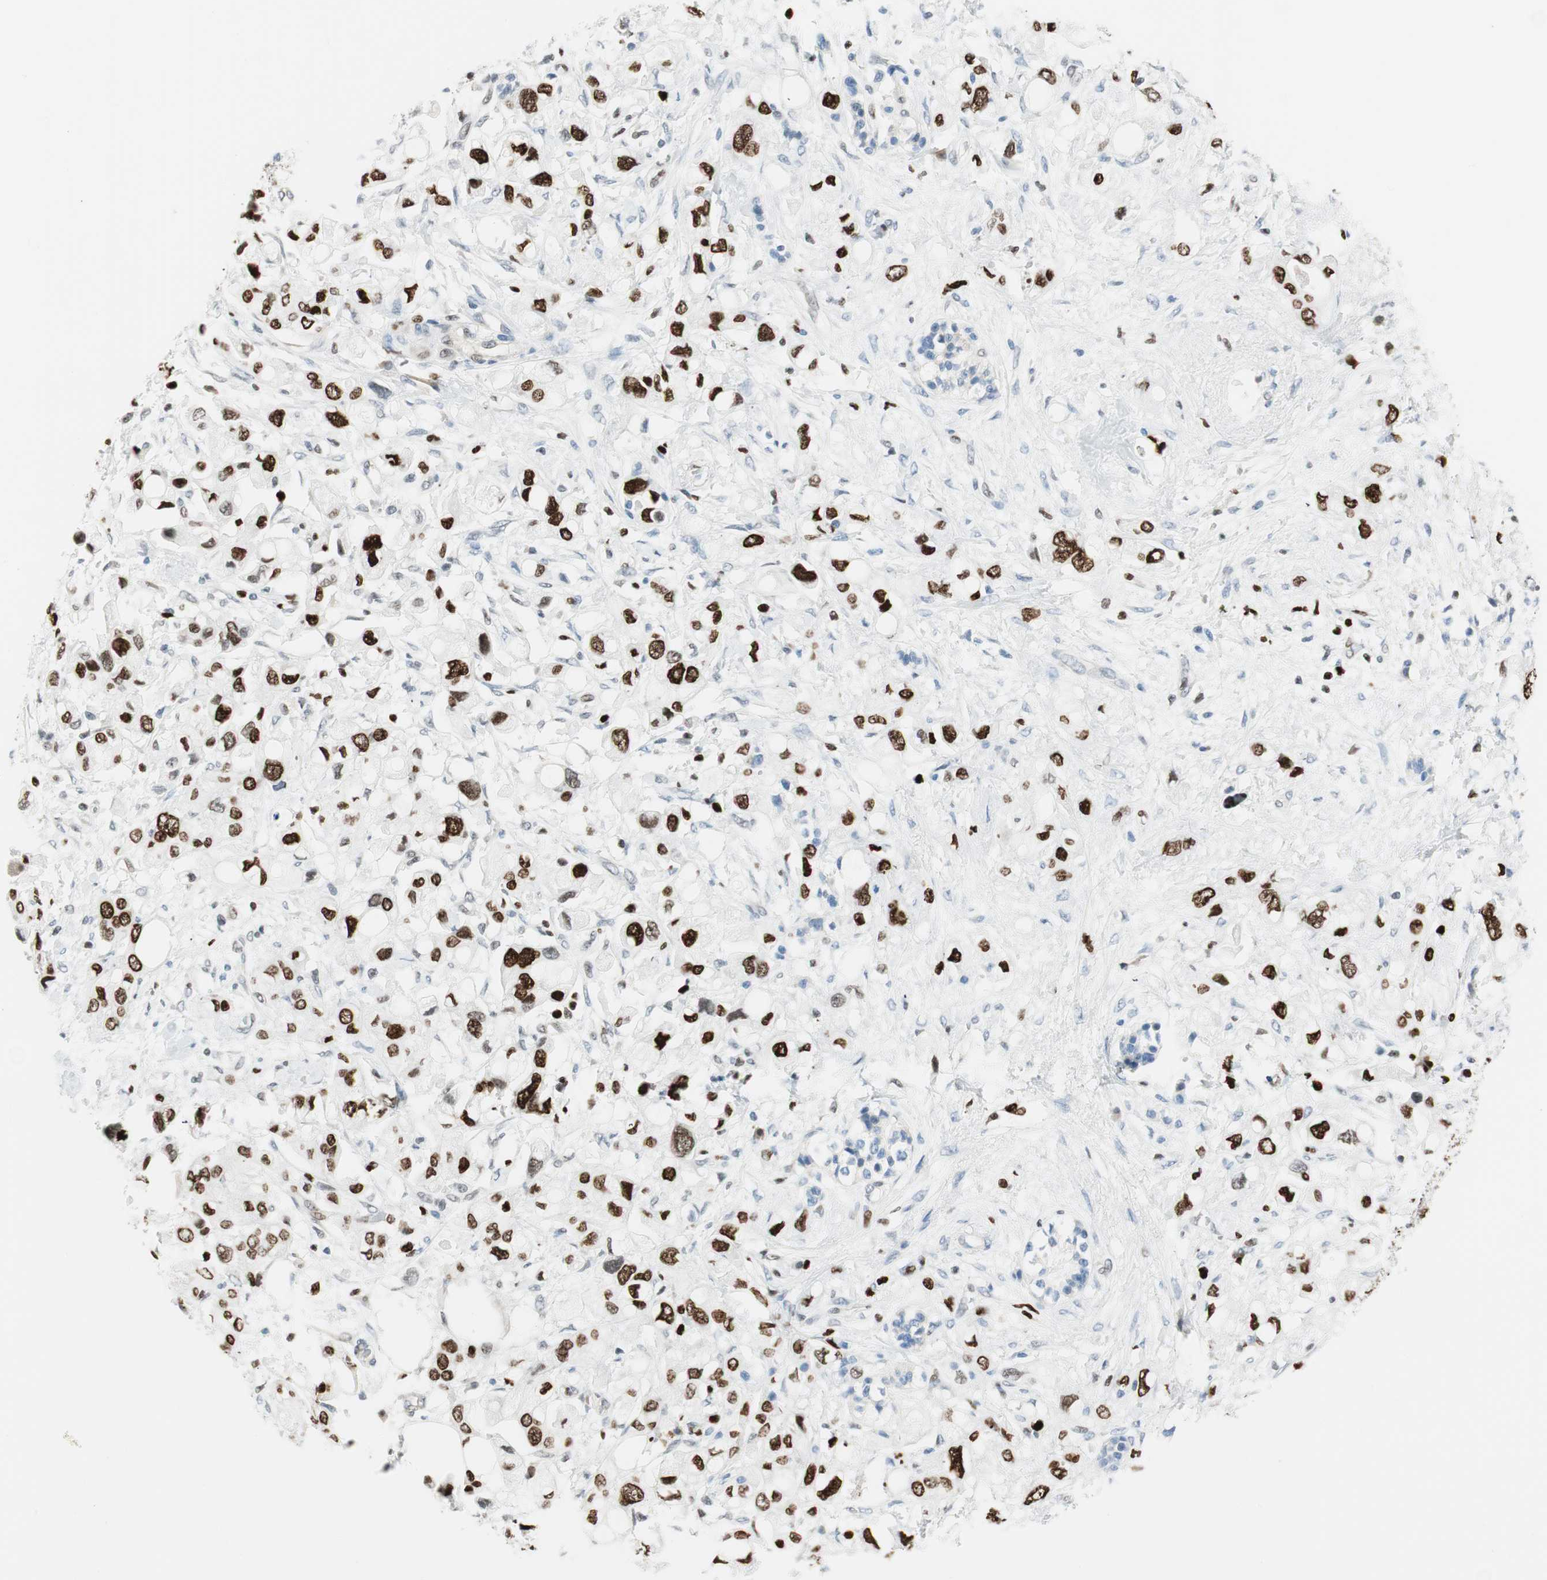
{"staining": {"intensity": "strong", "quantity": "25%-75%", "location": "nuclear"}, "tissue": "pancreatic cancer", "cell_type": "Tumor cells", "image_type": "cancer", "snomed": [{"axis": "morphology", "description": "Adenocarcinoma, NOS"}, {"axis": "topography", "description": "Pancreas"}], "caption": "An immunohistochemistry (IHC) micrograph of neoplastic tissue is shown. Protein staining in brown labels strong nuclear positivity in pancreatic cancer (adenocarcinoma) within tumor cells.", "gene": "EZH2", "patient": {"sex": "female", "age": 56}}